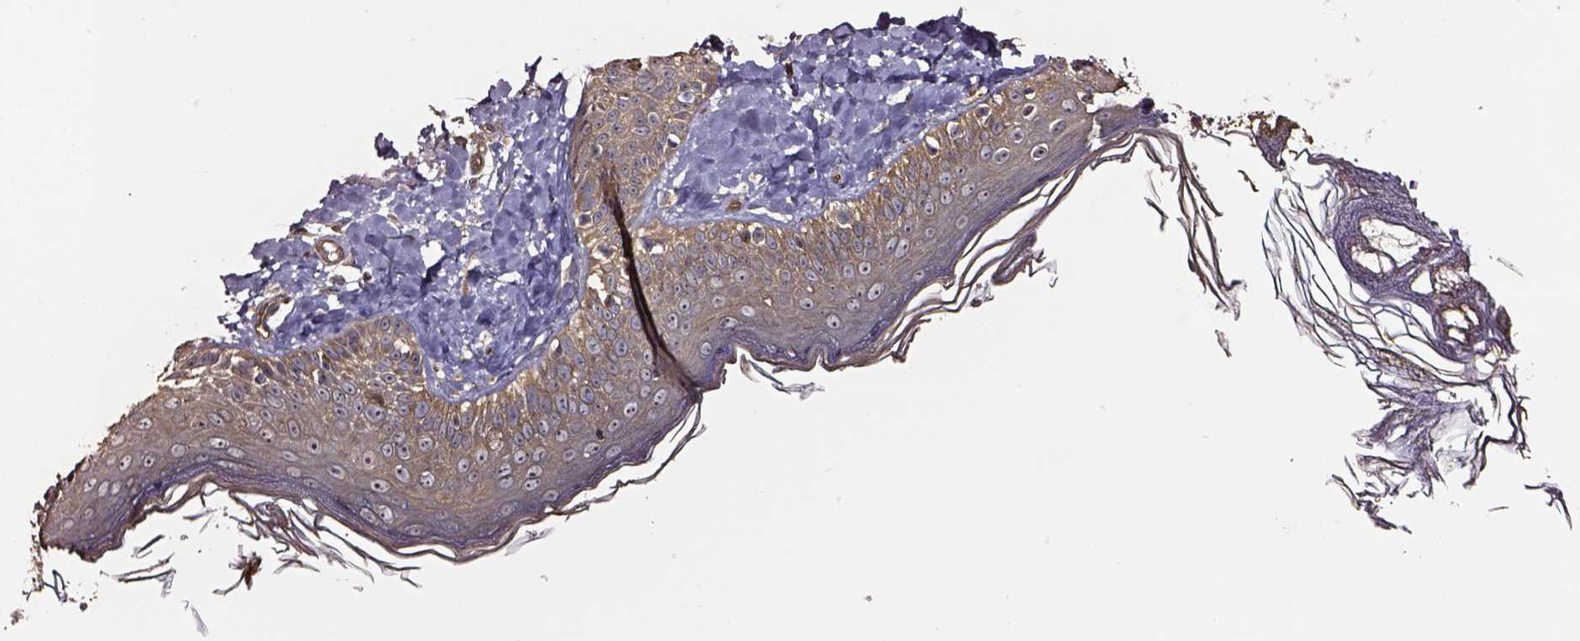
{"staining": {"intensity": "moderate", "quantity": ">75%", "location": "cytoplasmic/membranous"}, "tissue": "skin", "cell_type": "Fibroblasts", "image_type": "normal", "snomed": [{"axis": "morphology", "description": "Normal tissue, NOS"}, {"axis": "topography", "description": "Skin"}], "caption": "Benign skin shows moderate cytoplasmic/membranous positivity in approximately >75% of fibroblasts, visualized by immunohistochemistry.", "gene": "RASSF5", "patient": {"sex": "male", "age": 73}}